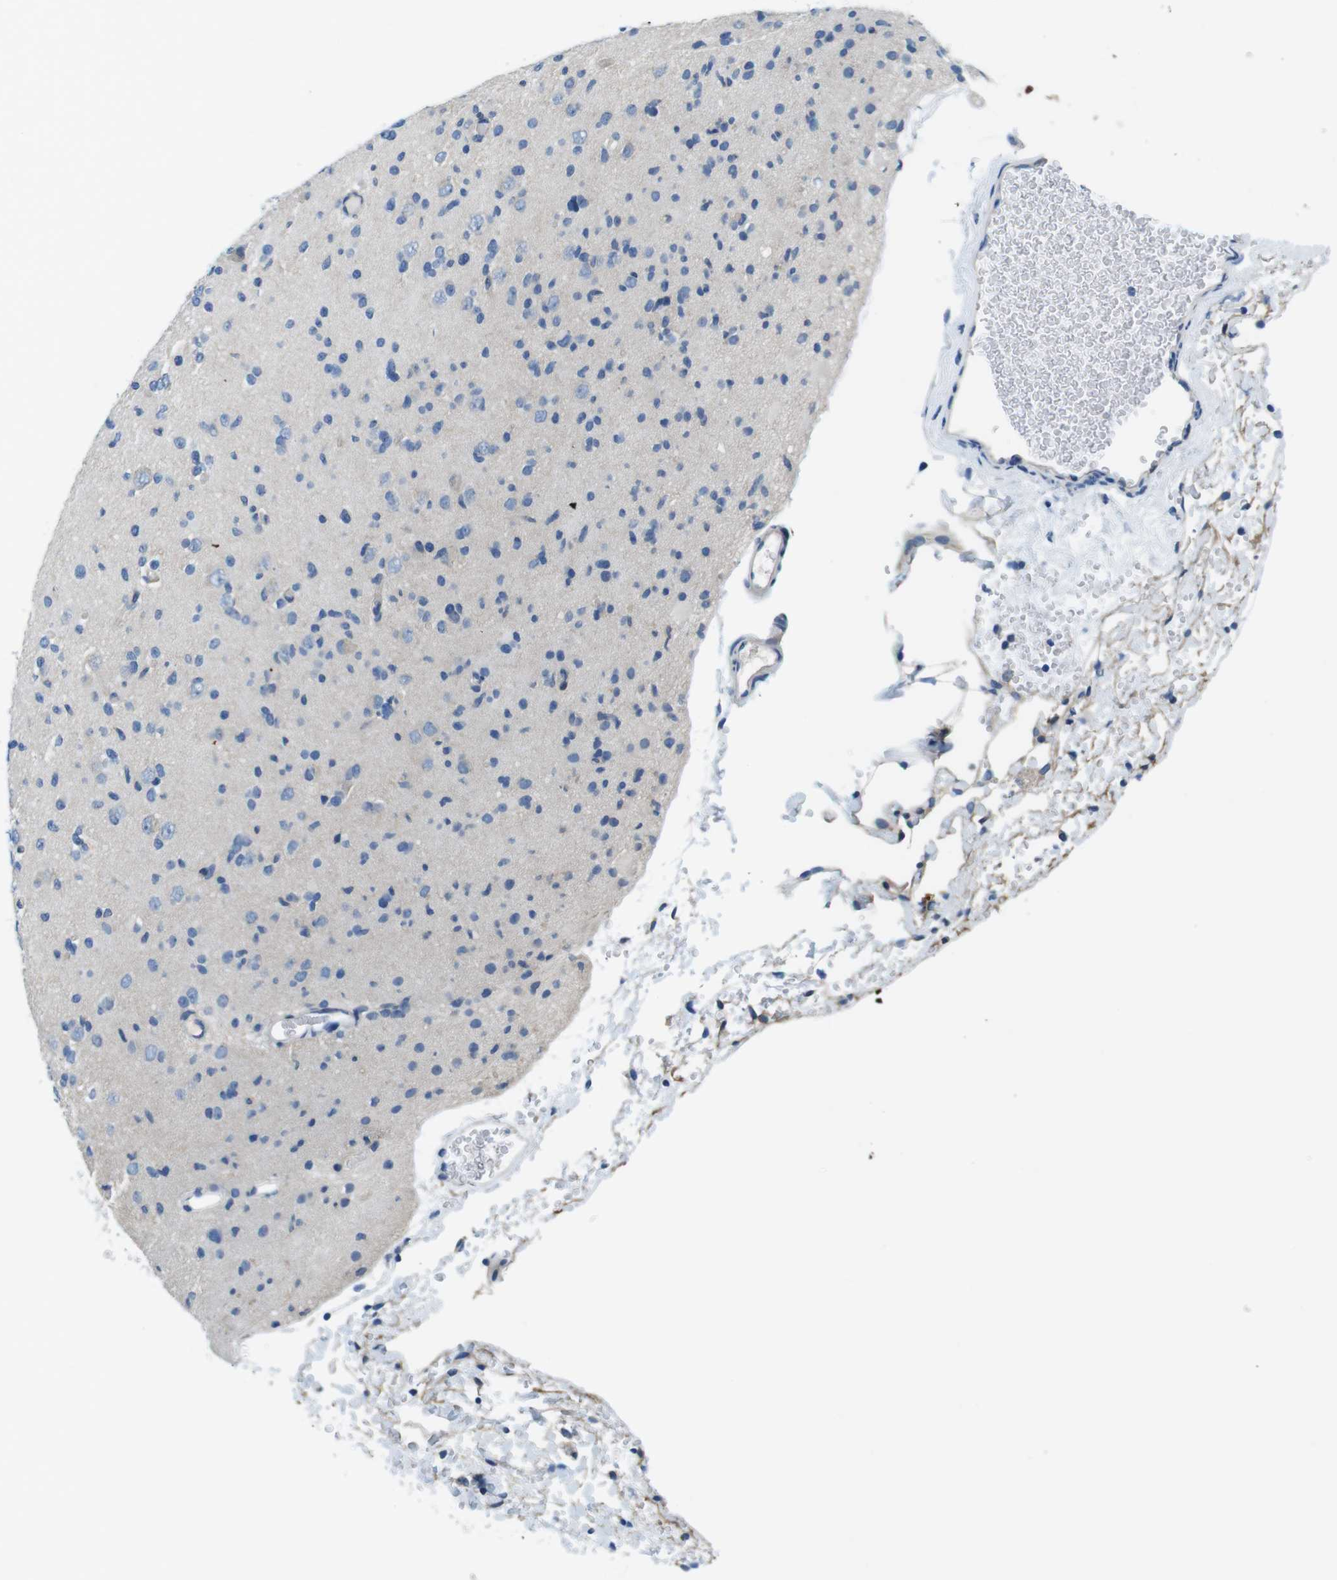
{"staining": {"intensity": "negative", "quantity": "none", "location": "none"}, "tissue": "glioma", "cell_type": "Tumor cells", "image_type": "cancer", "snomed": [{"axis": "morphology", "description": "Glioma, malignant, Low grade"}, {"axis": "topography", "description": "Brain"}], "caption": "IHC of human glioma demonstrates no staining in tumor cells.", "gene": "DENND4C", "patient": {"sex": "female", "age": 22}}